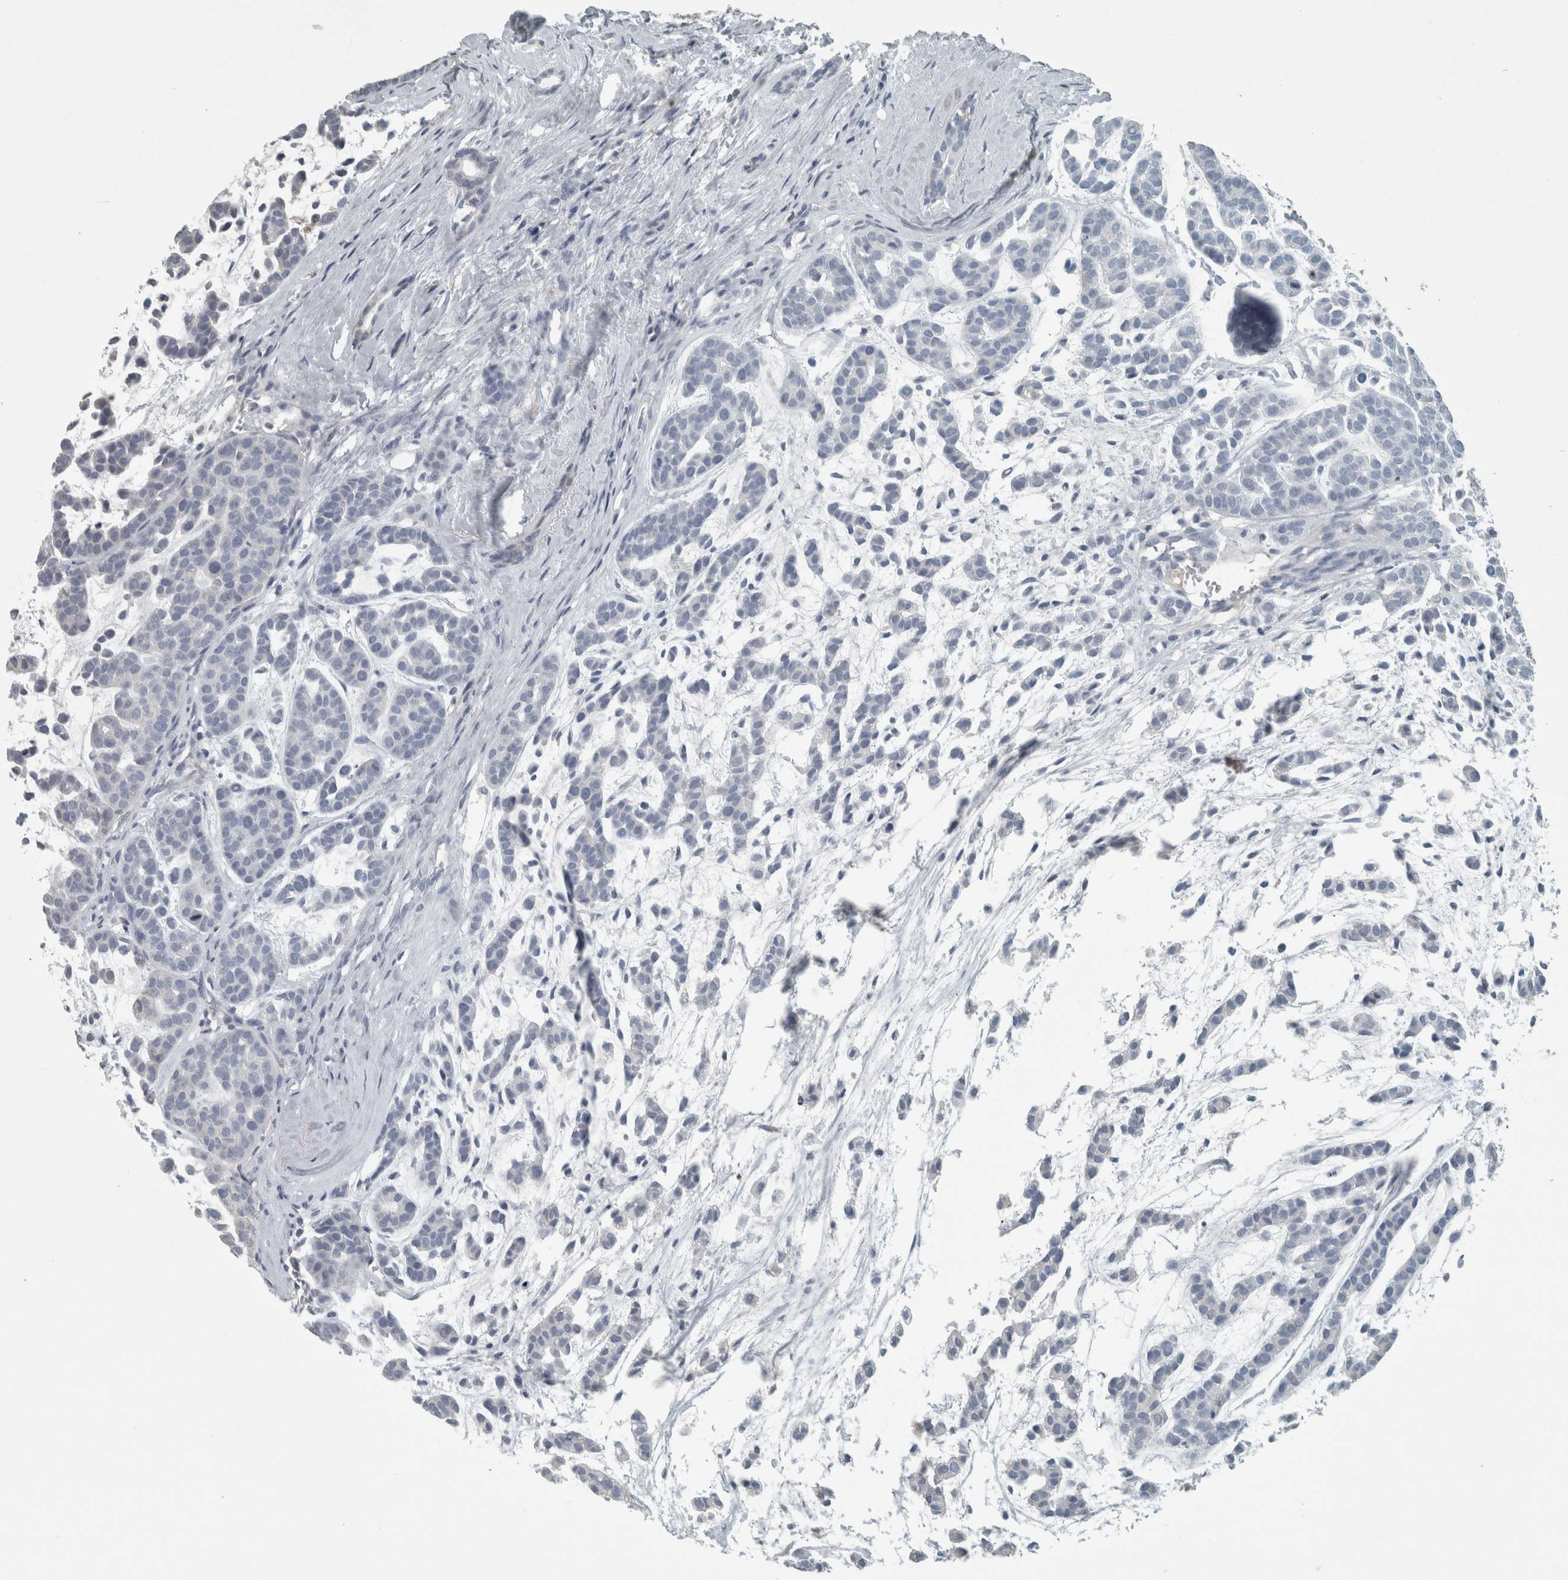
{"staining": {"intensity": "negative", "quantity": "none", "location": "none"}, "tissue": "head and neck cancer", "cell_type": "Tumor cells", "image_type": "cancer", "snomed": [{"axis": "morphology", "description": "Adenocarcinoma, NOS"}, {"axis": "morphology", "description": "Adenoma, NOS"}, {"axis": "topography", "description": "Head-Neck"}], "caption": "Immunohistochemistry of head and neck adenocarcinoma demonstrates no expression in tumor cells. (Brightfield microscopy of DAB (3,3'-diaminobenzidine) IHC at high magnification).", "gene": "CHL1", "patient": {"sex": "female", "age": 55}}